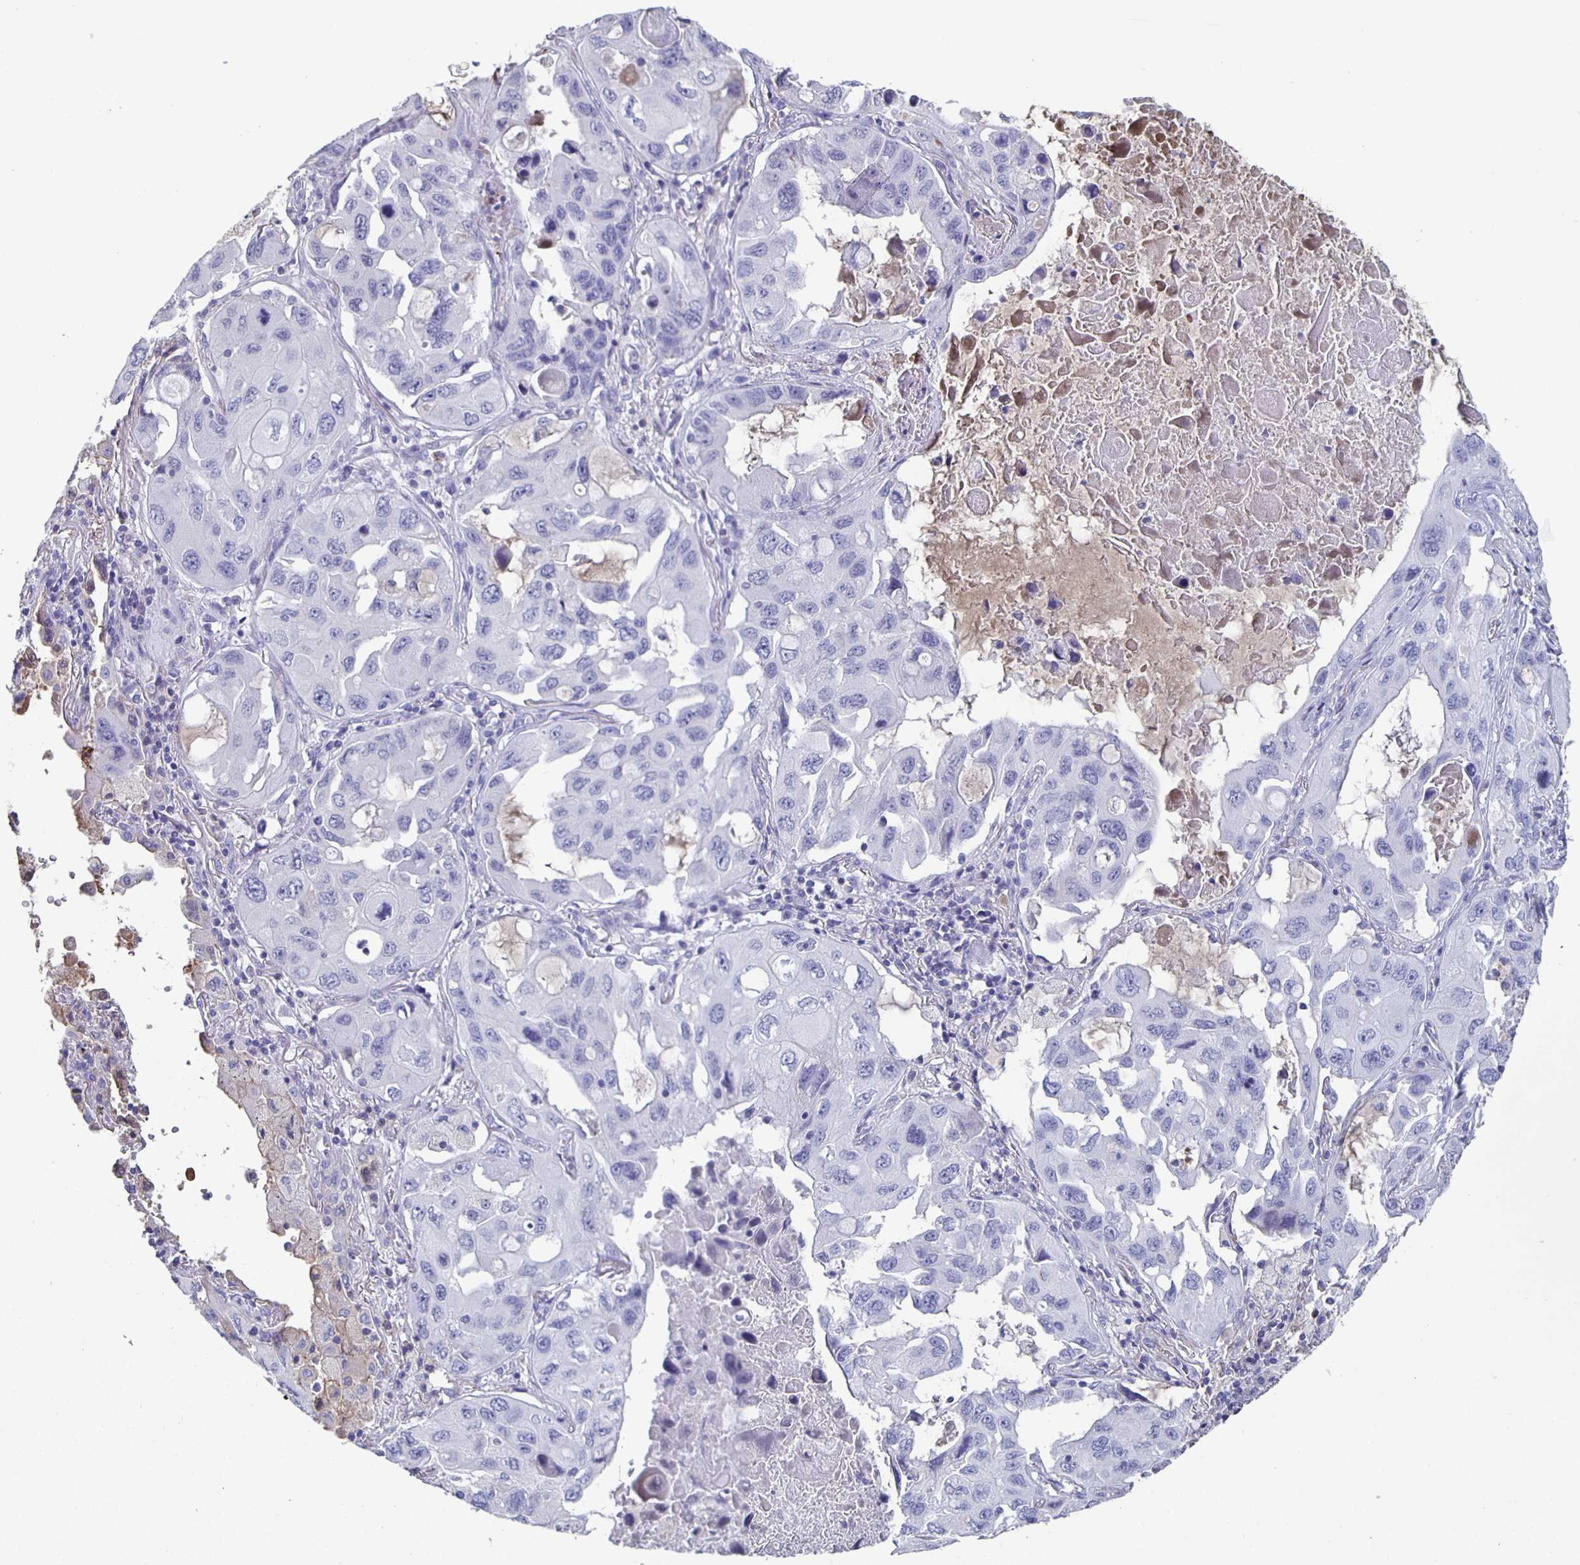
{"staining": {"intensity": "negative", "quantity": "none", "location": "none"}, "tissue": "lung cancer", "cell_type": "Tumor cells", "image_type": "cancer", "snomed": [{"axis": "morphology", "description": "Squamous cell carcinoma, NOS"}, {"axis": "topography", "description": "Lung"}], "caption": "Tumor cells show no significant protein positivity in squamous cell carcinoma (lung).", "gene": "FGA", "patient": {"sex": "female", "age": 73}}